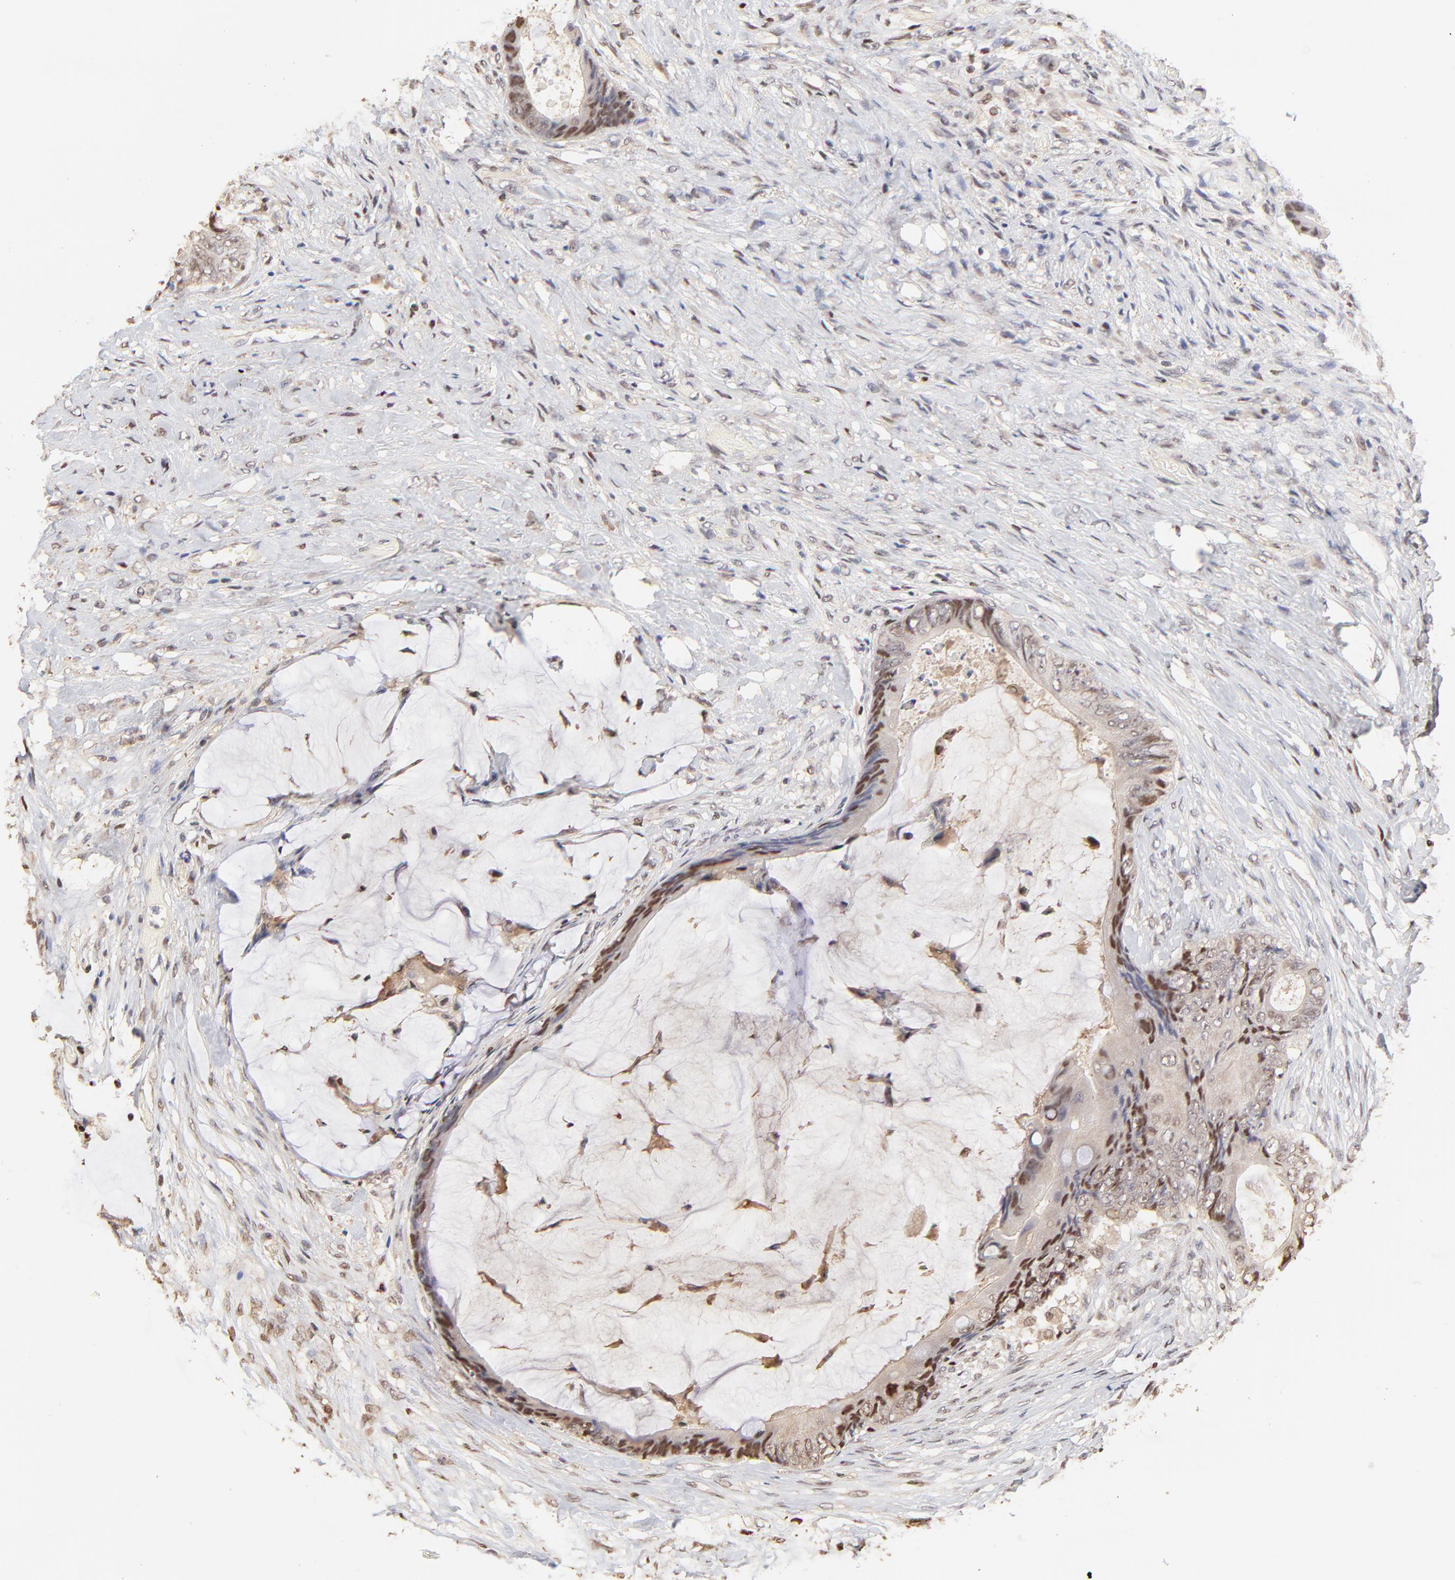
{"staining": {"intensity": "weak", "quantity": "25%-75%", "location": "nuclear"}, "tissue": "colorectal cancer", "cell_type": "Tumor cells", "image_type": "cancer", "snomed": [{"axis": "morphology", "description": "Normal tissue, NOS"}, {"axis": "morphology", "description": "Adenocarcinoma, NOS"}, {"axis": "topography", "description": "Rectum"}, {"axis": "topography", "description": "Peripheral nerve tissue"}], "caption": "The photomicrograph displays staining of colorectal adenocarcinoma, revealing weak nuclear protein expression (brown color) within tumor cells.", "gene": "BIRC5", "patient": {"sex": "female", "age": 77}}